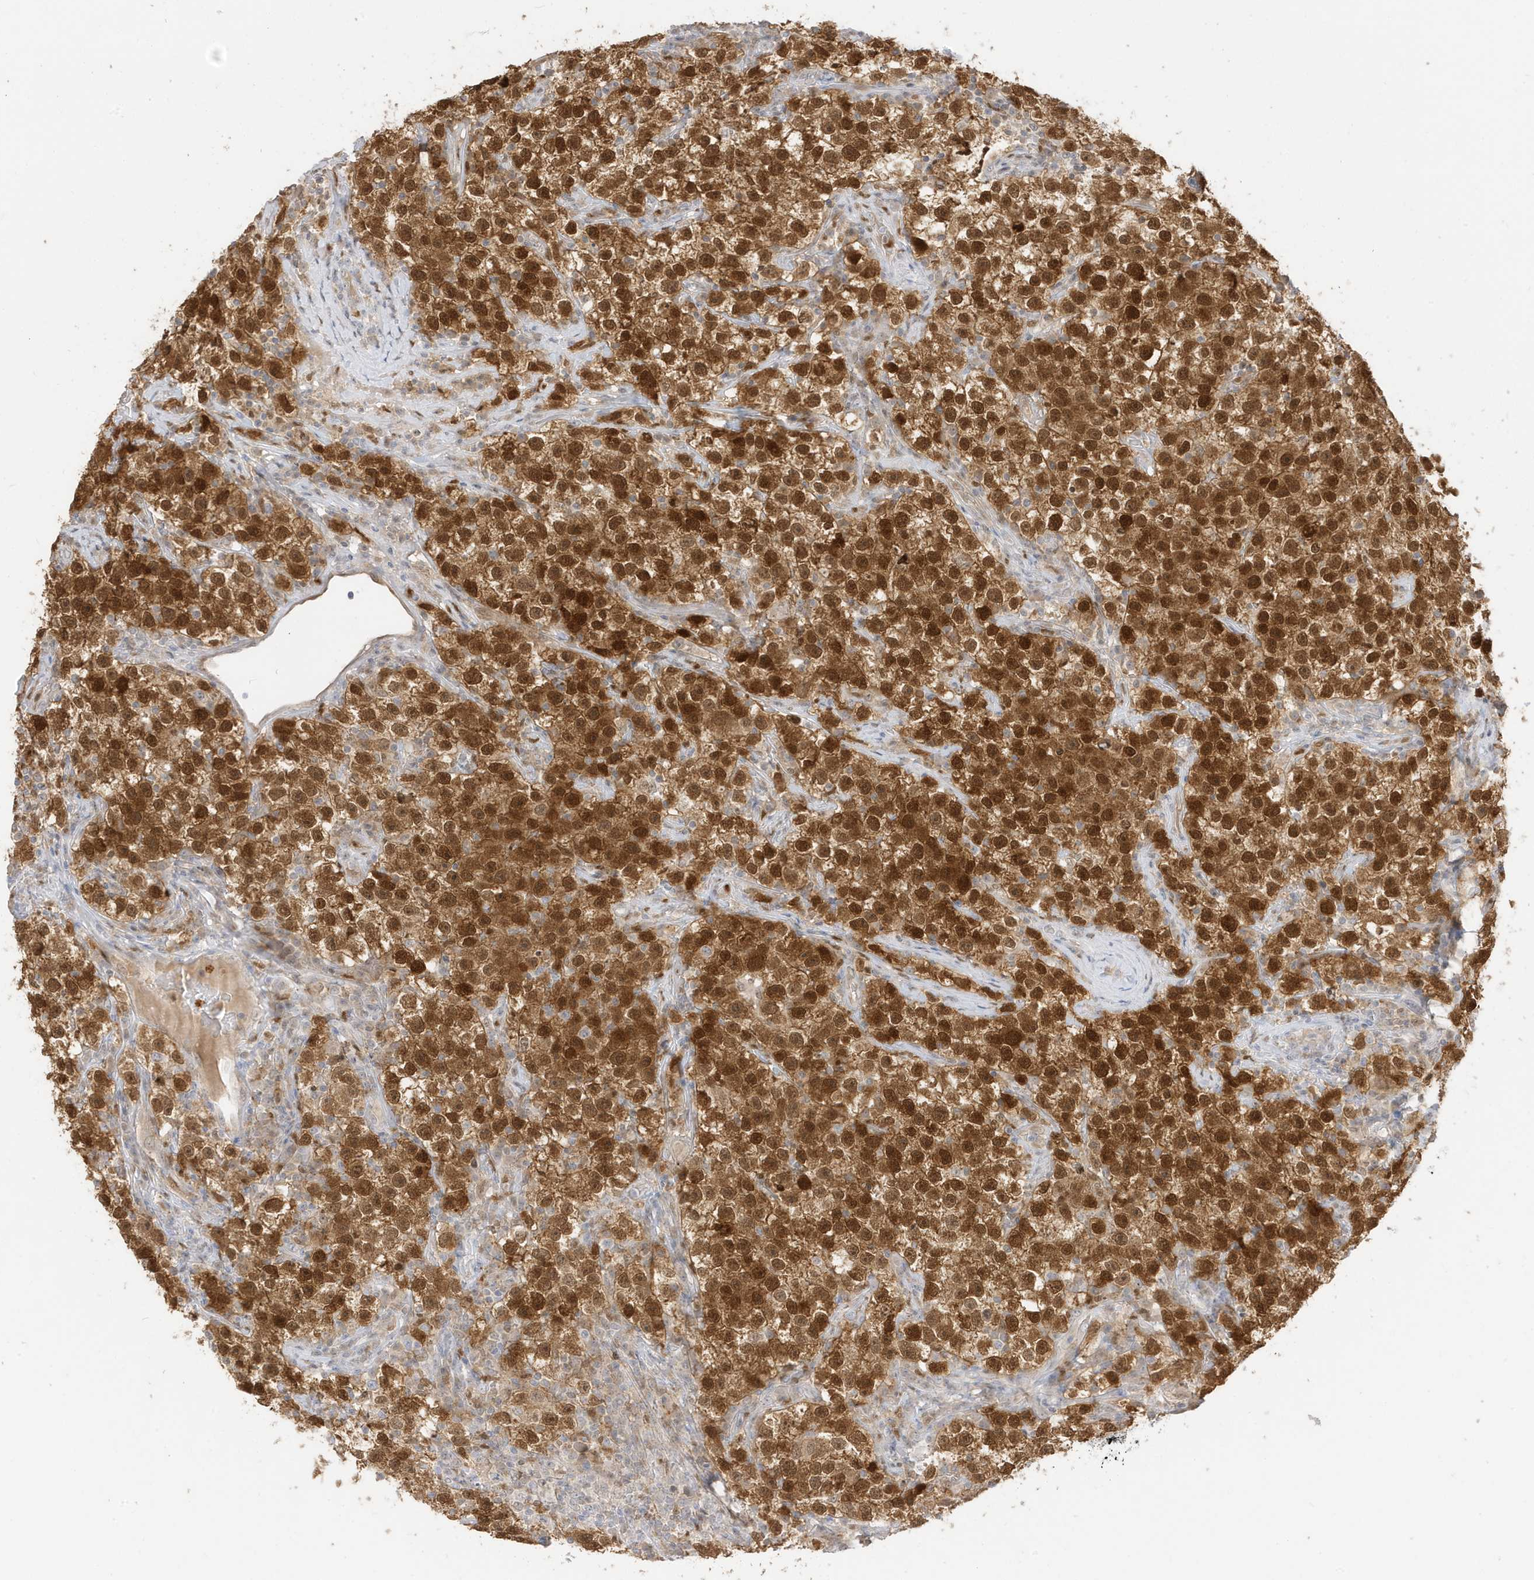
{"staining": {"intensity": "moderate", "quantity": ">75%", "location": "cytoplasmic/membranous,nuclear"}, "tissue": "testis cancer", "cell_type": "Tumor cells", "image_type": "cancer", "snomed": [{"axis": "morphology", "description": "Seminoma, NOS"}, {"axis": "topography", "description": "Testis"}], "caption": "High-magnification brightfield microscopy of seminoma (testis) stained with DAB (brown) and counterstained with hematoxylin (blue). tumor cells exhibit moderate cytoplasmic/membranous and nuclear staining is seen in about>75% of cells.", "gene": "GCA", "patient": {"sex": "male", "age": 22}}